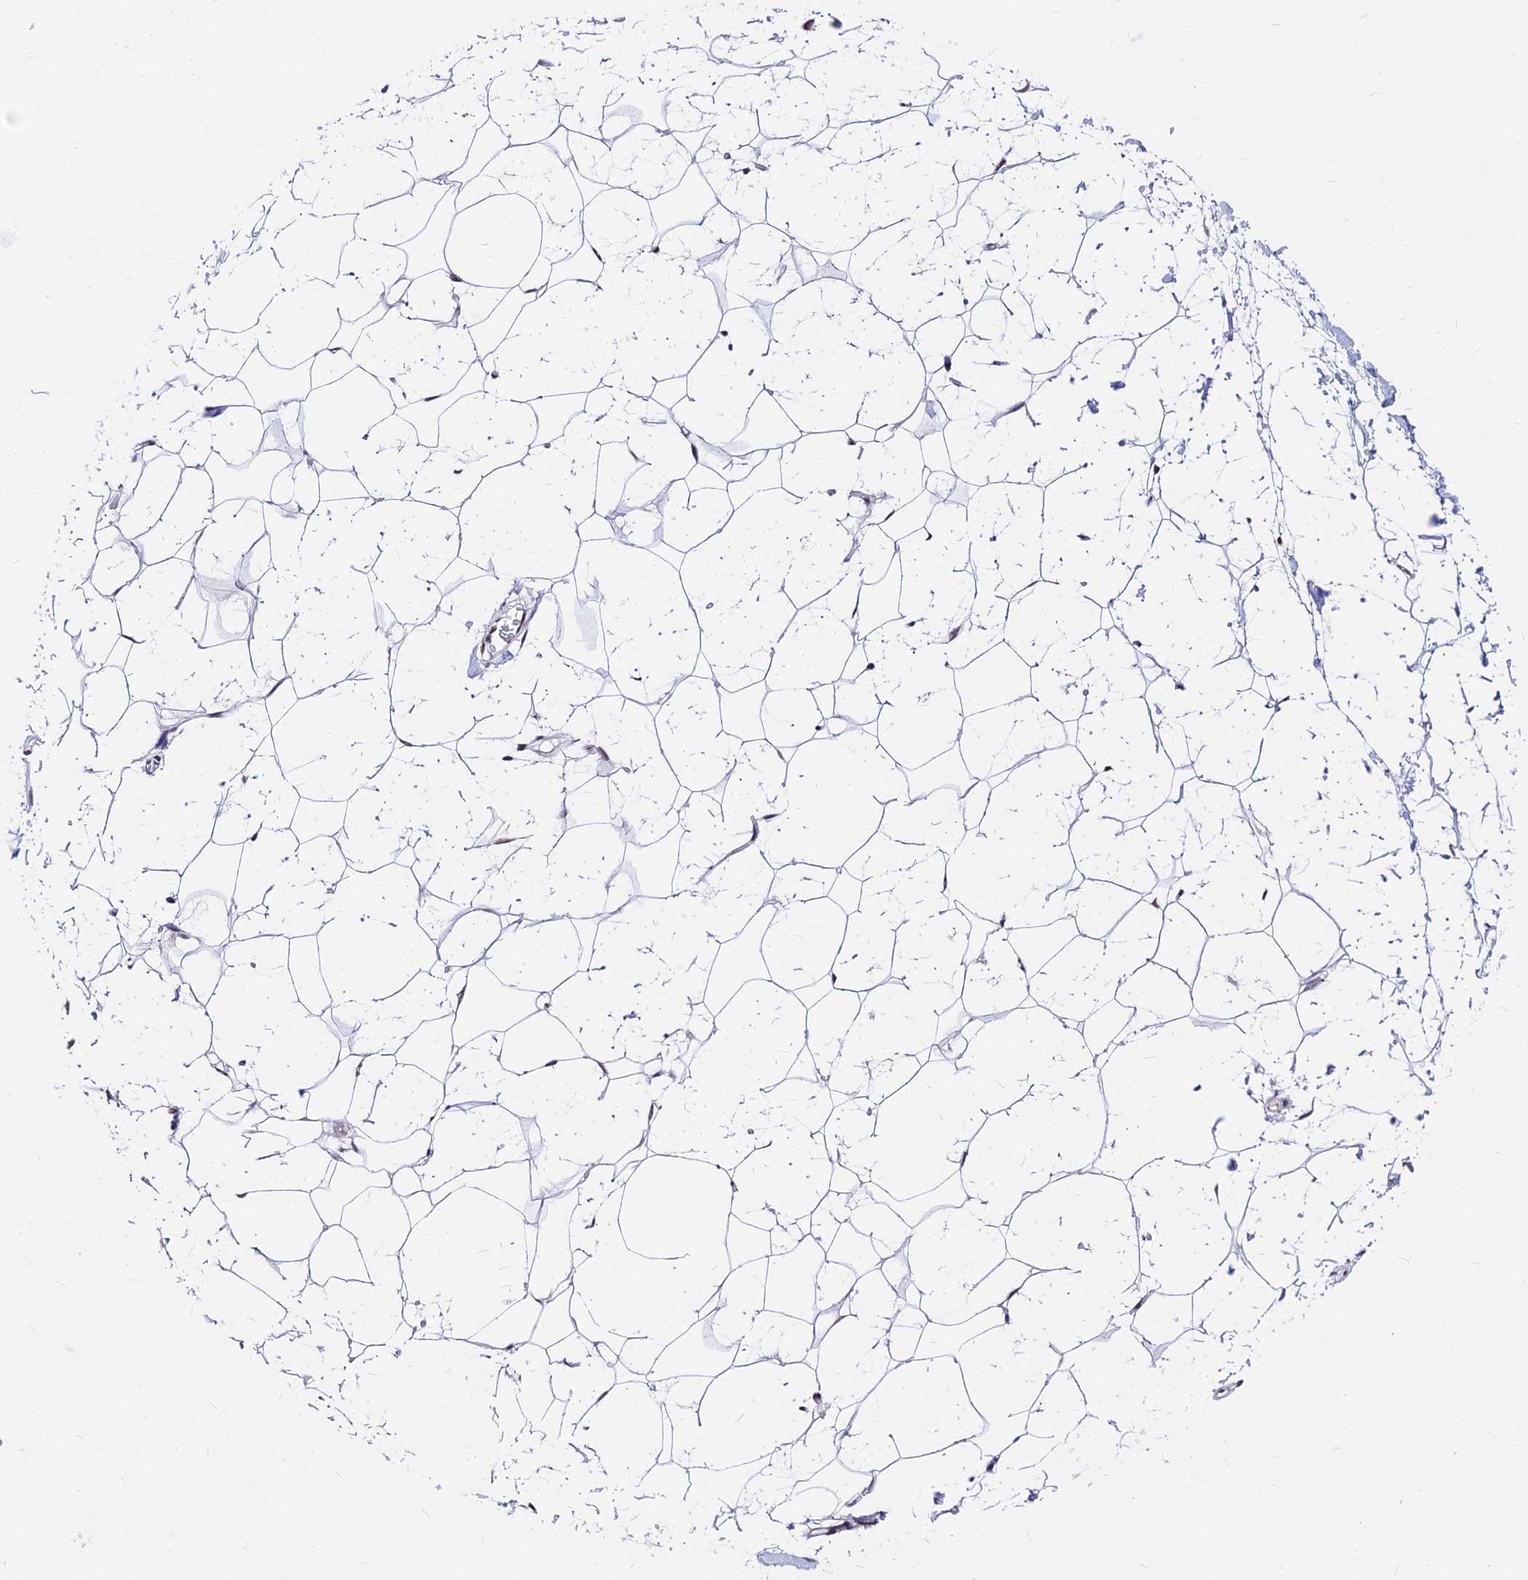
{"staining": {"intensity": "moderate", "quantity": ">75%", "location": "nuclear"}, "tissue": "adipose tissue", "cell_type": "Adipocytes", "image_type": "normal", "snomed": [{"axis": "morphology", "description": "Normal tissue, NOS"}, {"axis": "topography", "description": "Breast"}], "caption": "Brown immunohistochemical staining in normal adipose tissue displays moderate nuclear staining in approximately >75% of adipocytes.", "gene": "KCTD13", "patient": {"sex": "female", "age": 26}}